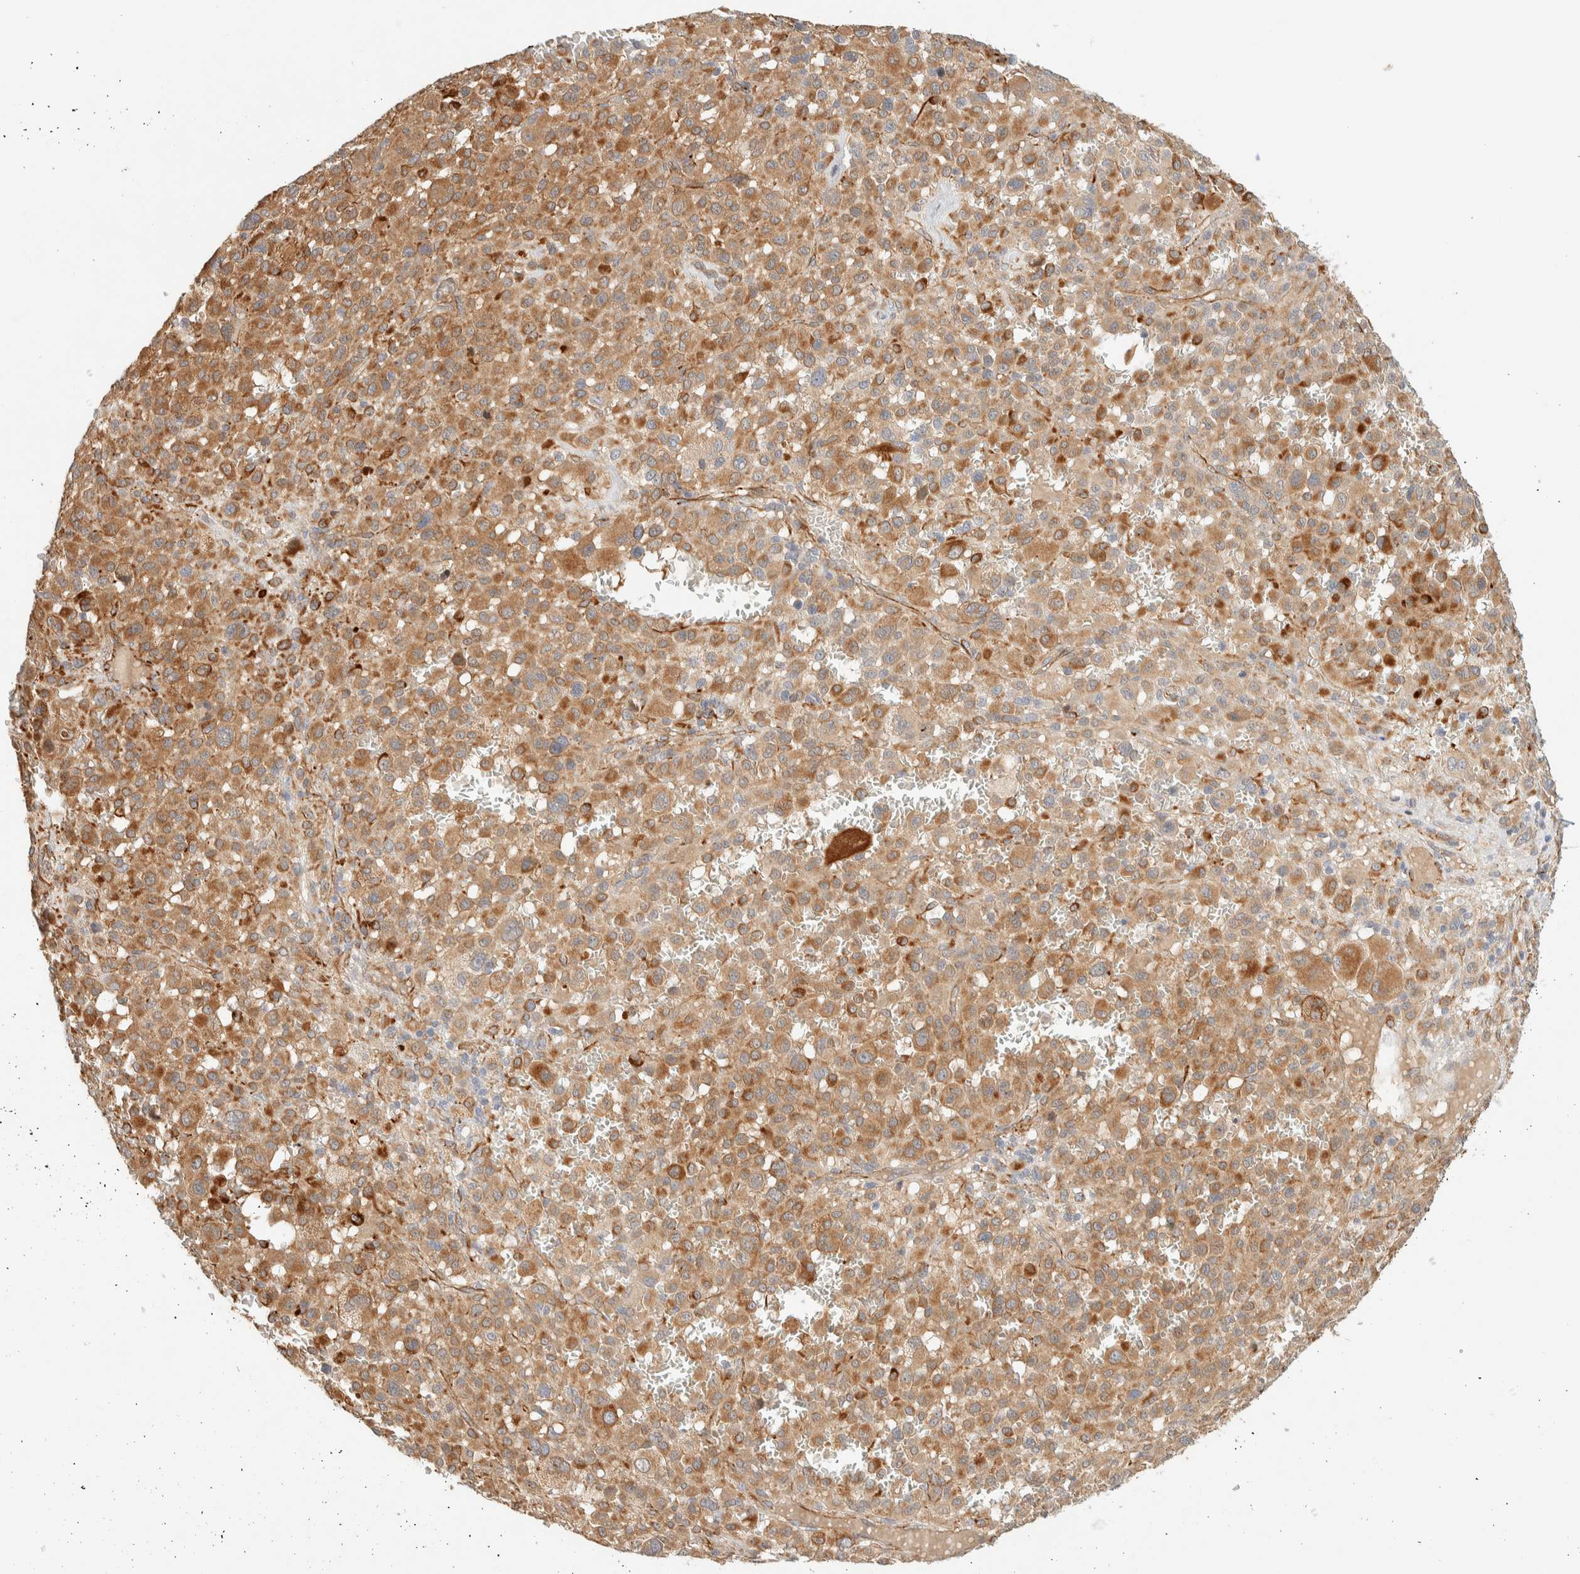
{"staining": {"intensity": "moderate", "quantity": ">75%", "location": "cytoplasmic/membranous"}, "tissue": "melanoma", "cell_type": "Tumor cells", "image_type": "cancer", "snomed": [{"axis": "morphology", "description": "Malignant melanoma, Metastatic site"}, {"axis": "topography", "description": "Skin"}], "caption": "Tumor cells demonstrate moderate cytoplasmic/membranous expression in about >75% of cells in melanoma. (brown staining indicates protein expression, while blue staining denotes nuclei).", "gene": "FAT1", "patient": {"sex": "female", "age": 74}}